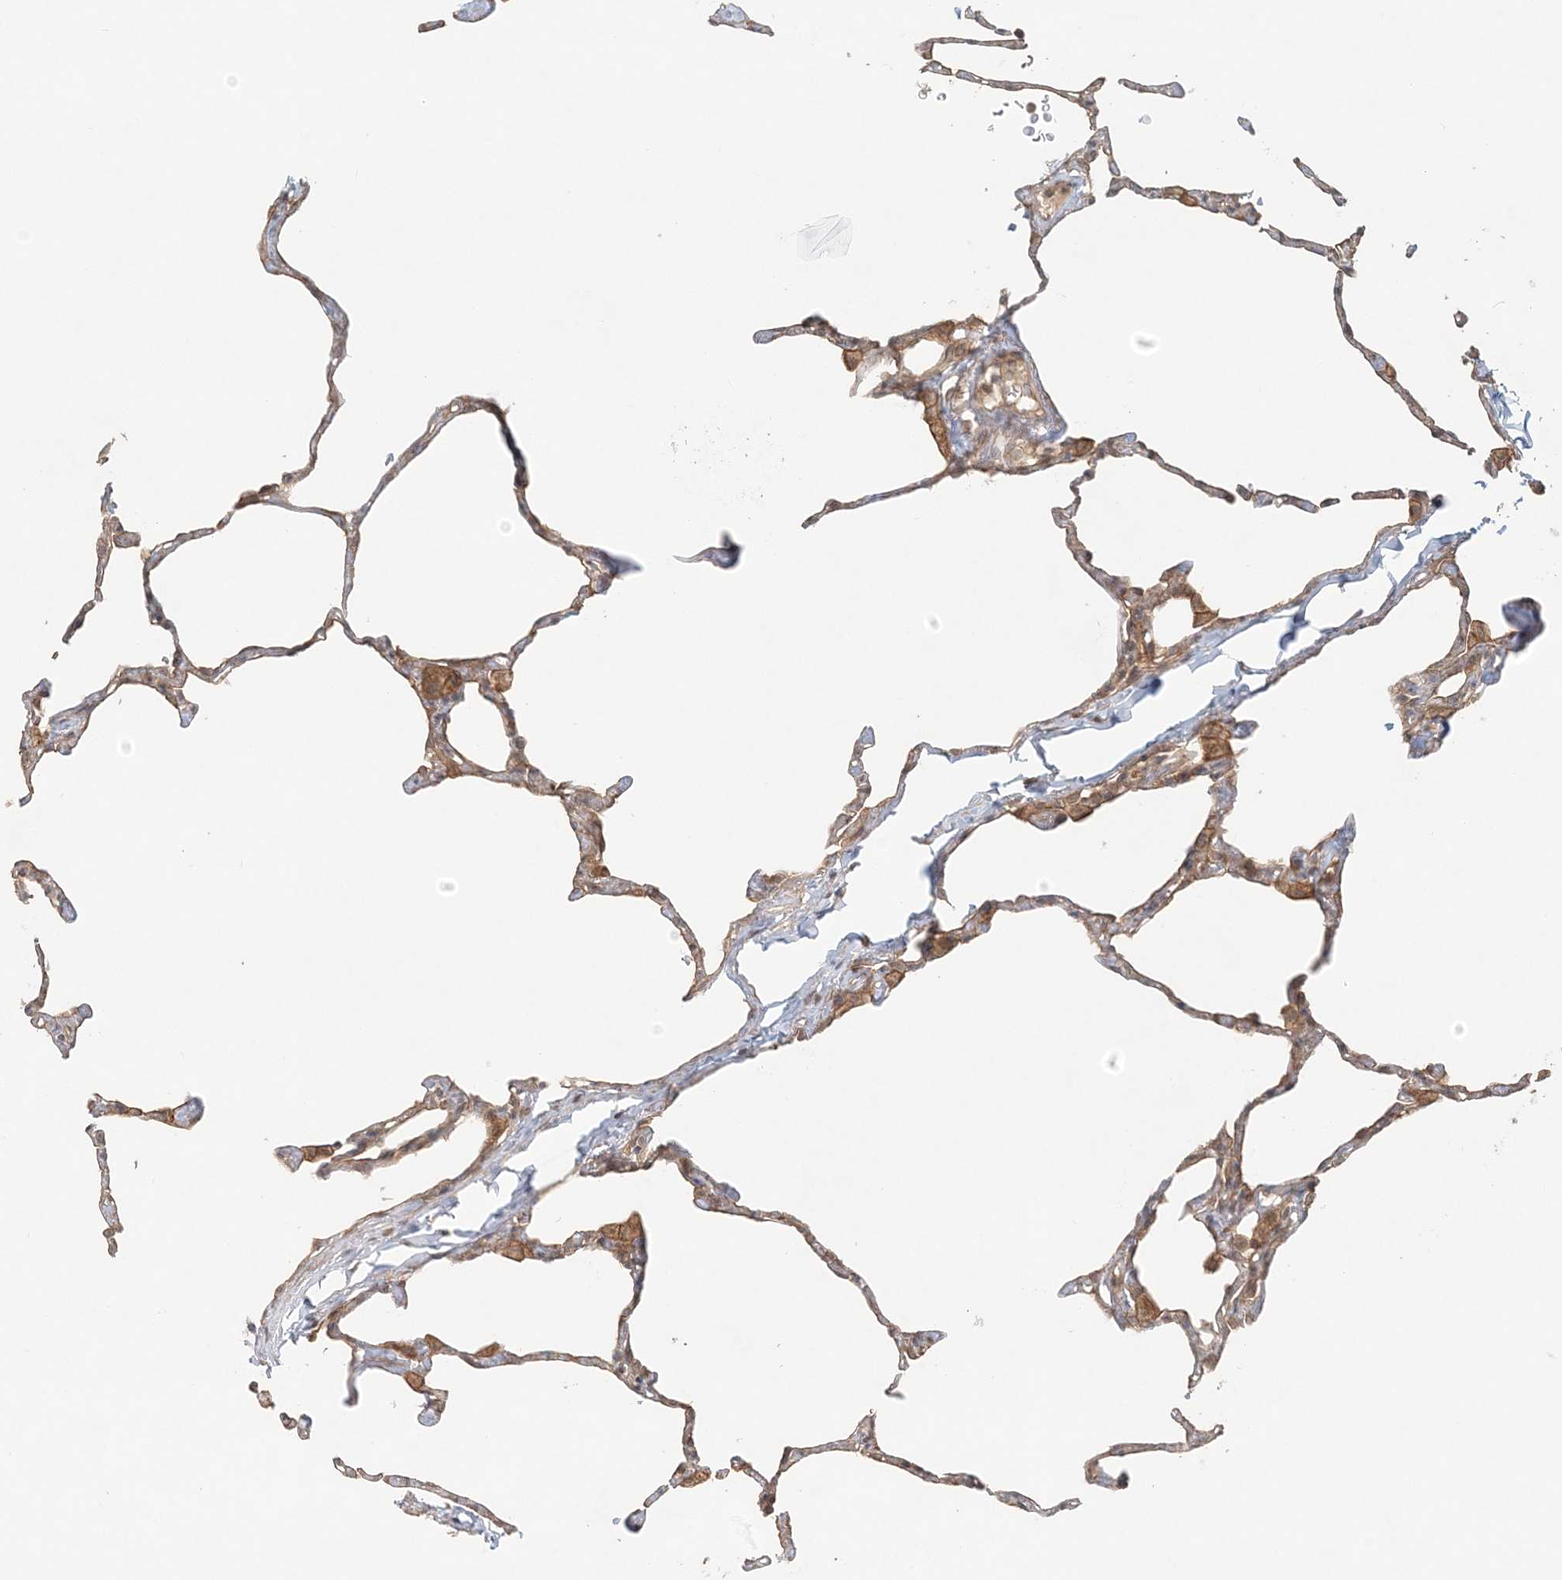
{"staining": {"intensity": "weak", "quantity": "25%-75%", "location": "cytoplasmic/membranous"}, "tissue": "lung", "cell_type": "Alveolar cells", "image_type": "normal", "snomed": [{"axis": "morphology", "description": "Normal tissue, NOS"}, {"axis": "topography", "description": "Lung"}], "caption": "A brown stain highlights weak cytoplasmic/membranous expression of a protein in alveolar cells of unremarkable human lung.", "gene": "KIAA0232", "patient": {"sex": "male", "age": 65}}